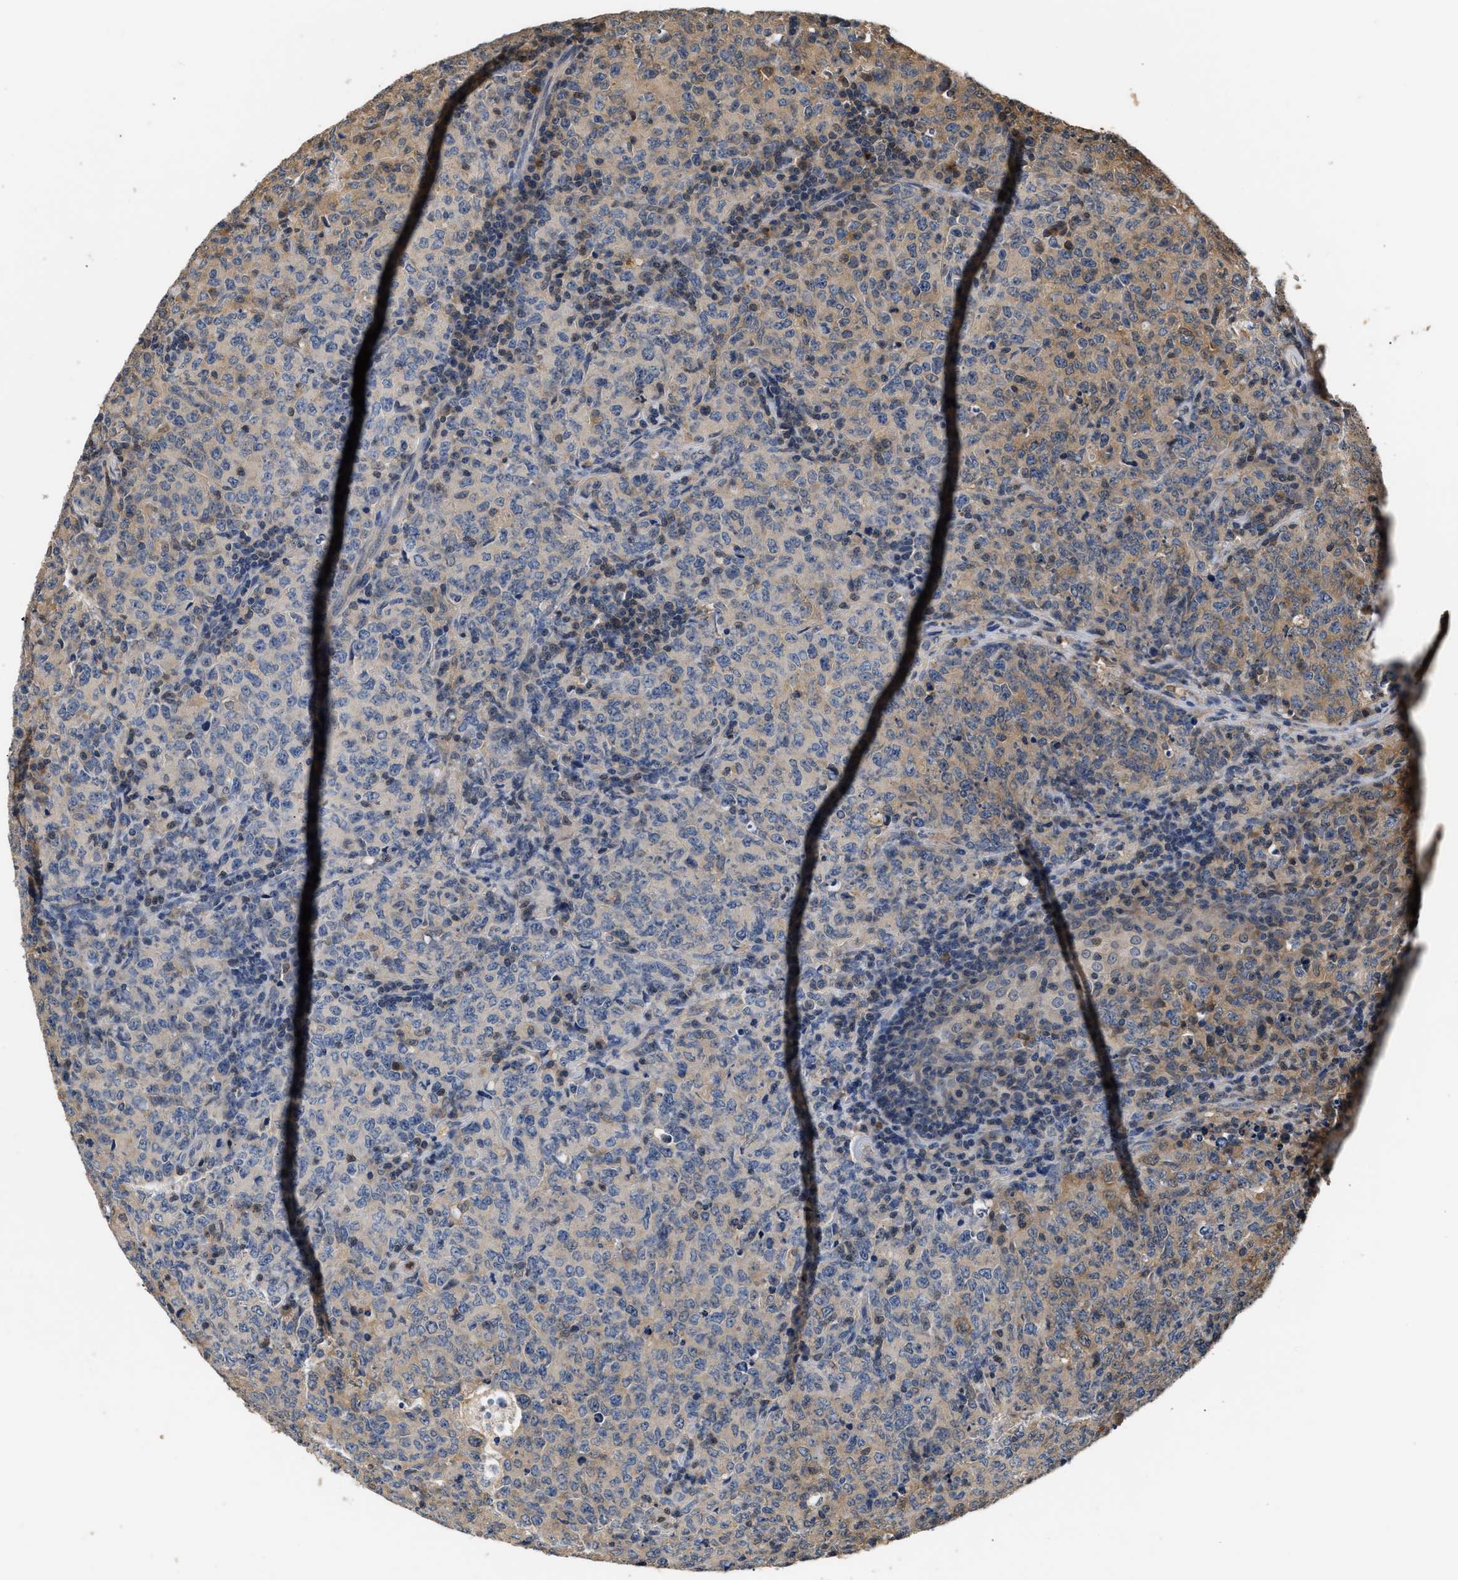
{"staining": {"intensity": "weak", "quantity": "<25%", "location": "cytoplasmic/membranous"}, "tissue": "lymphoma", "cell_type": "Tumor cells", "image_type": "cancer", "snomed": [{"axis": "morphology", "description": "Malignant lymphoma, non-Hodgkin's type, High grade"}, {"axis": "topography", "description": "Tonsil"}], "caption": "Immunohistochemical staining of malignant lymphoma, non-Hodgkin's type (high-grade) displays no significant staining in tumor cells. (DAB (3,3'-diaminobenzidine) IHC, high magnification).", "gene": "GPI", "patient": {"sex": "female", "age": 36}}